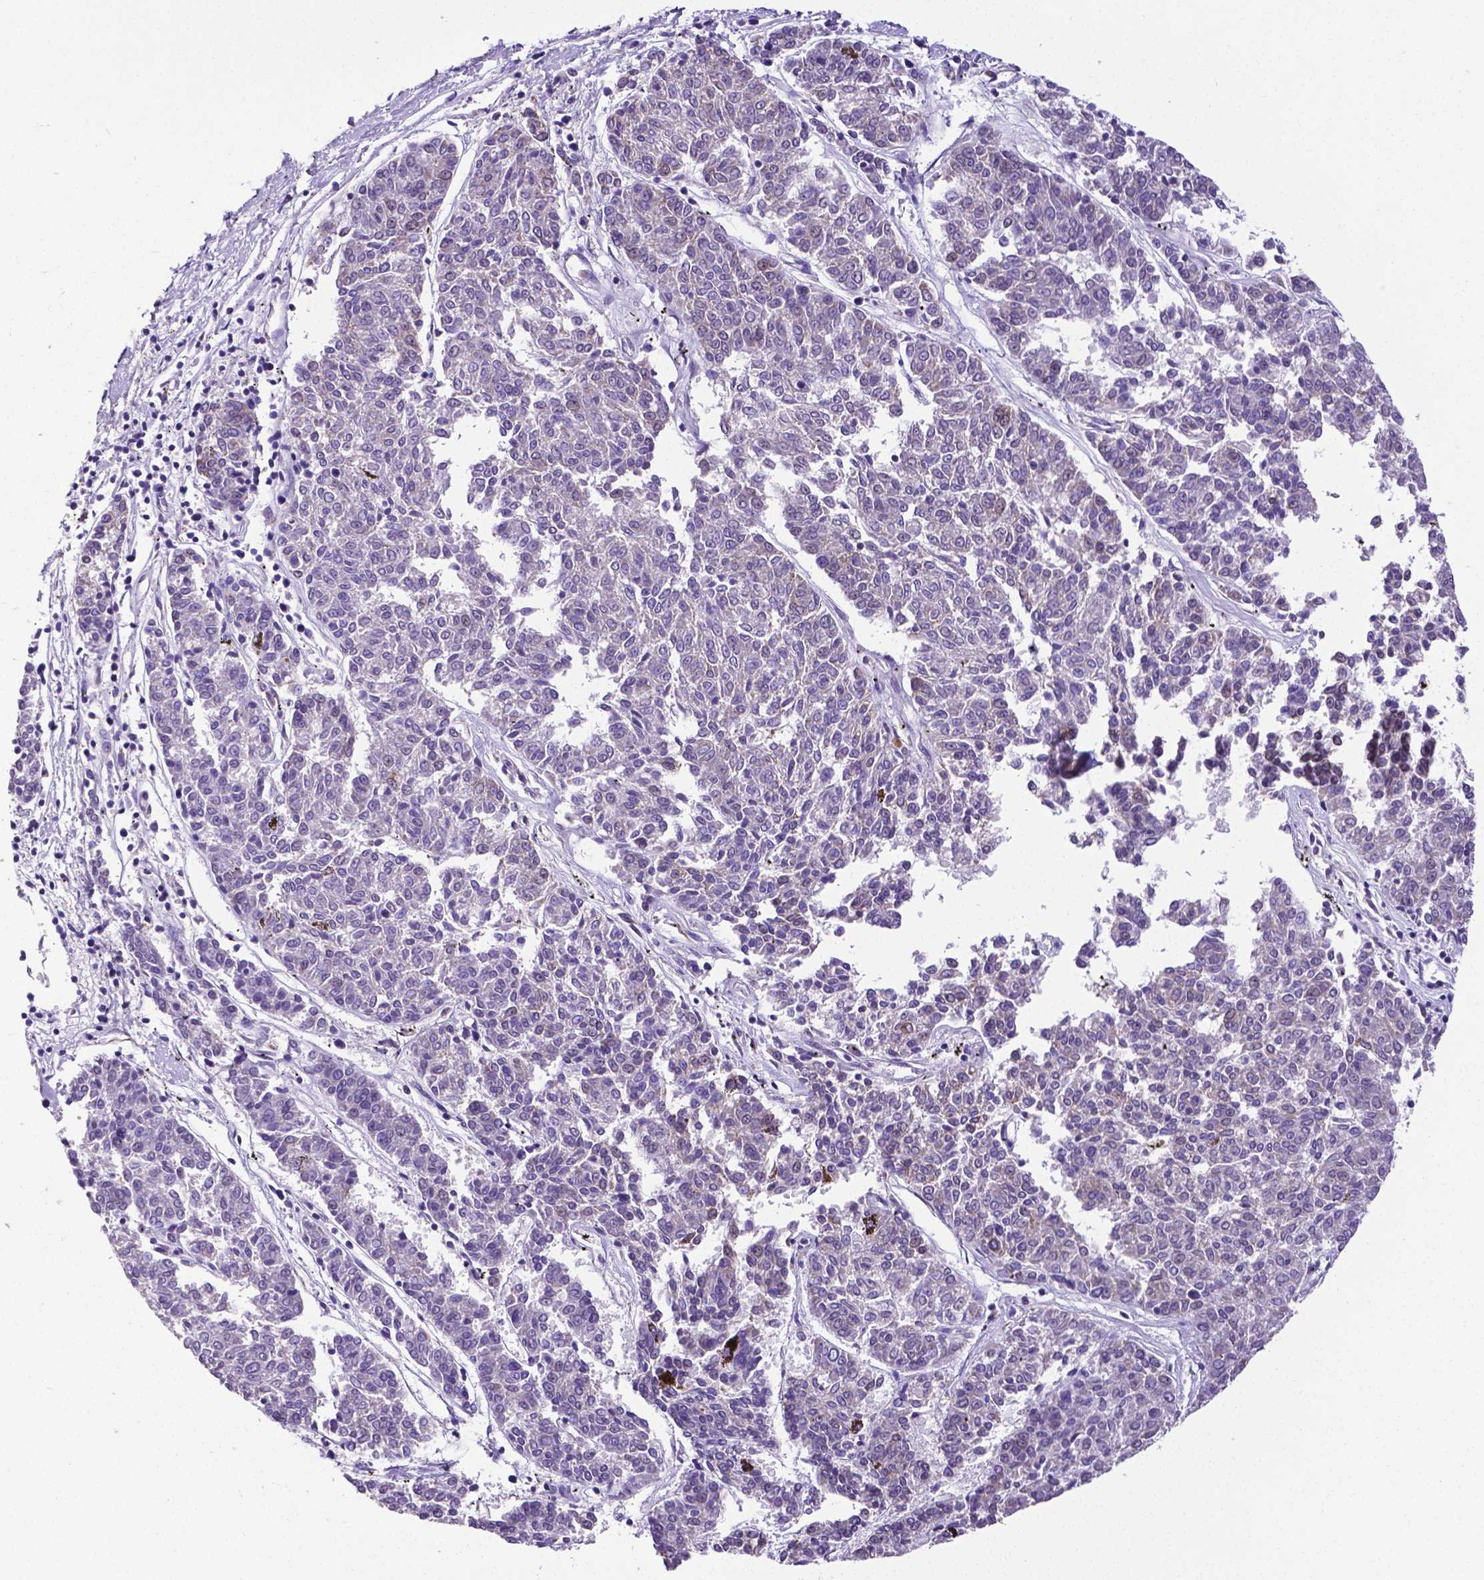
{"staining": {"intensity": "negative", "quantity": "none", "location": "none"}, "tissue": "melanoma", "cell_type": "Tumor cells", "image_type": "cancer", "snomed": [{"axis": "morphology", "description": "Malignant melanoma, NOS"}, {"axis": "topography", "description": "Skin"}], "caption": "An image of human malignant melanoma is negative for staining in tumor cells.", "gene": "MTDH", "patient": {"sex": "female", "age": 72}}